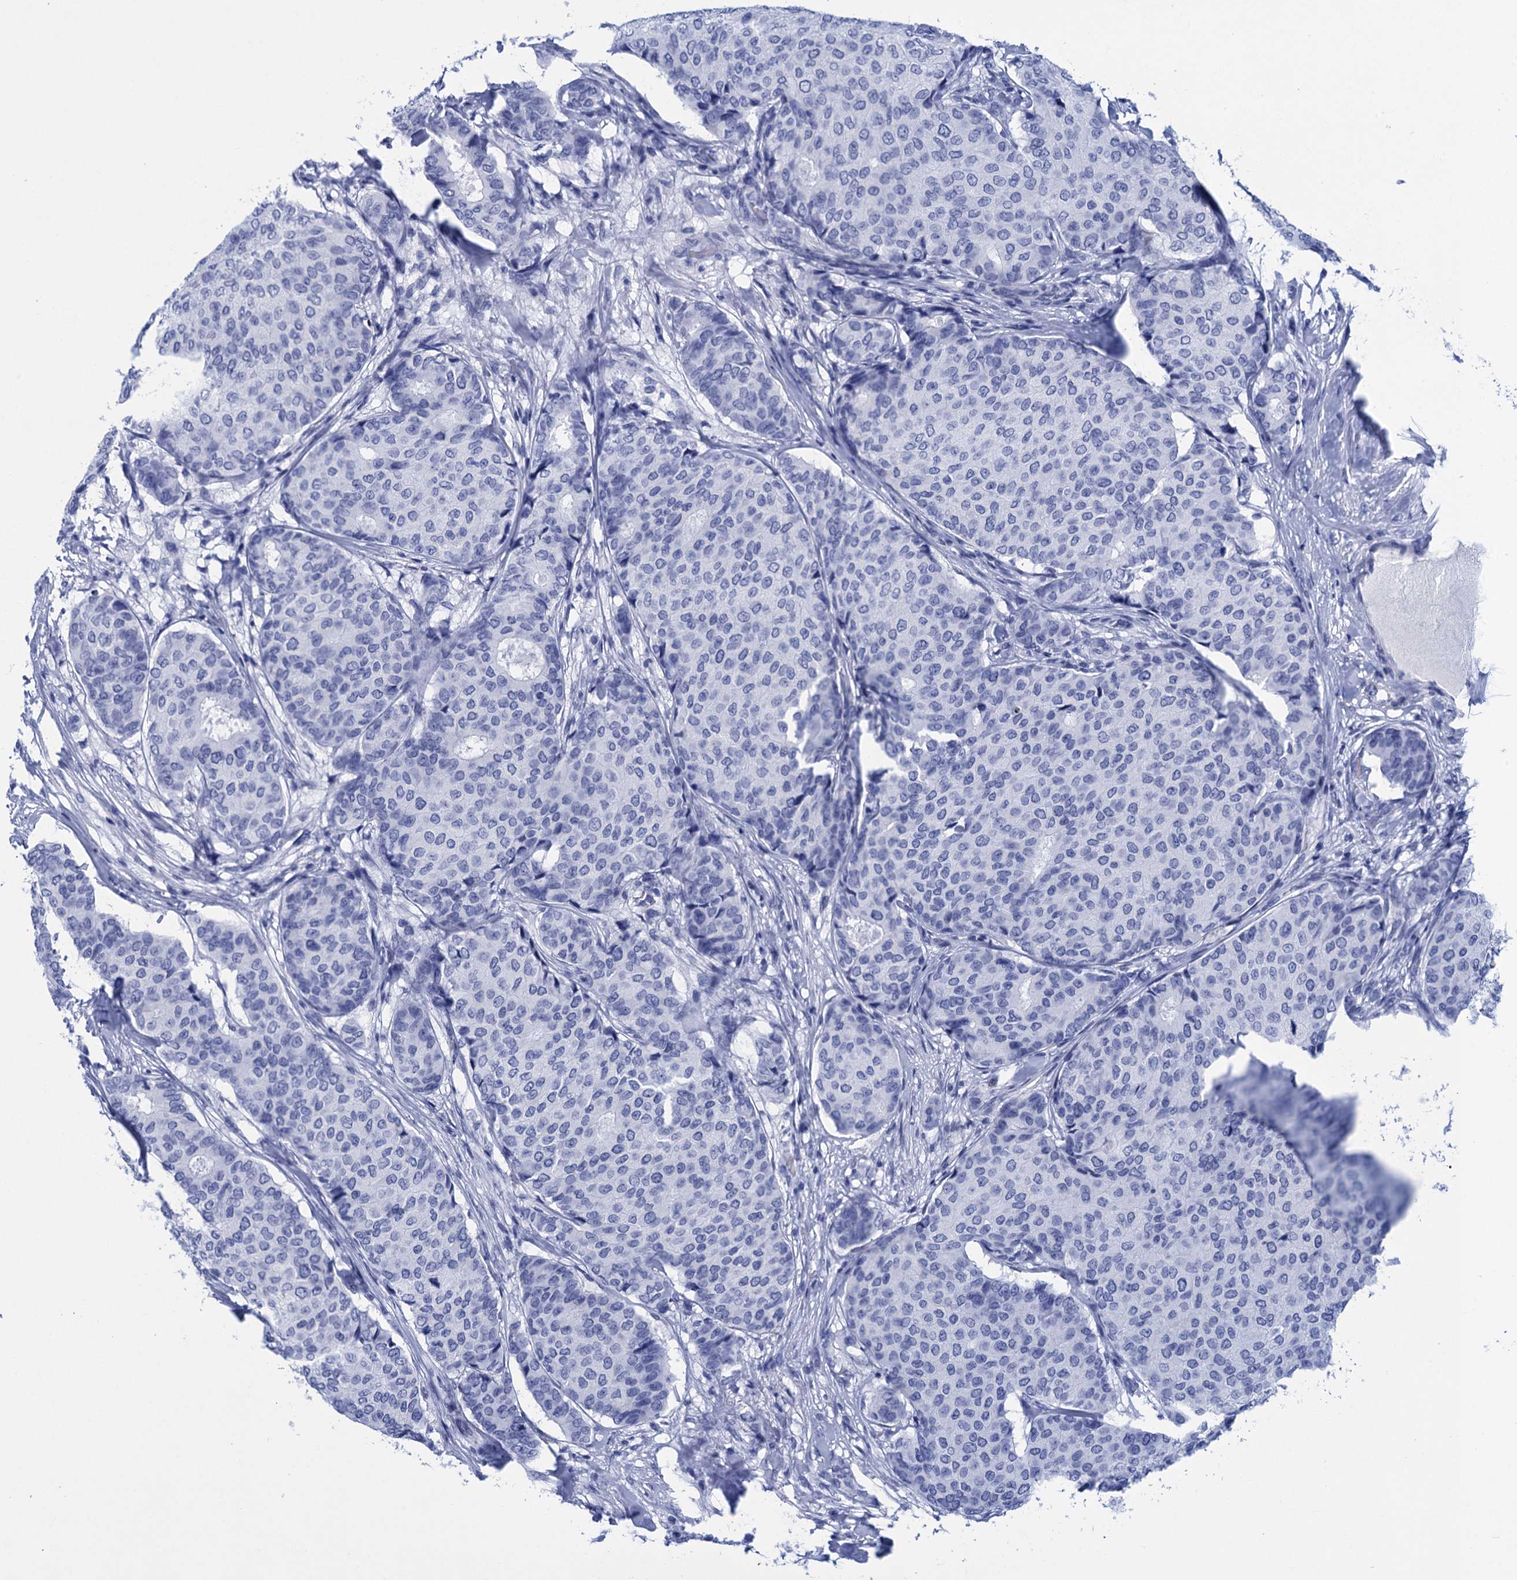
{"staining": {"intensity": "negative", "quantity": "none", "location": "none"}, "tissue": "breast cancer", "cell_type": "Tumor cells", "image_type": "cancer", "snomed": [{"axis": "morphology", "description": "Duct carcinoma"}, {"axis": "topography", "description": "Breast"}], "caption": "Tumor cells are negative for brown protein staining in breast cancer (intraductal carcinoma). (Stains: DAB immunohistochemistry (IHC) with hematoxylin counter stain, Microscopy: brightfield microscopy at high magnification).", "gene": "METTL25", "patient": {"sex": "female", "age": 75}}